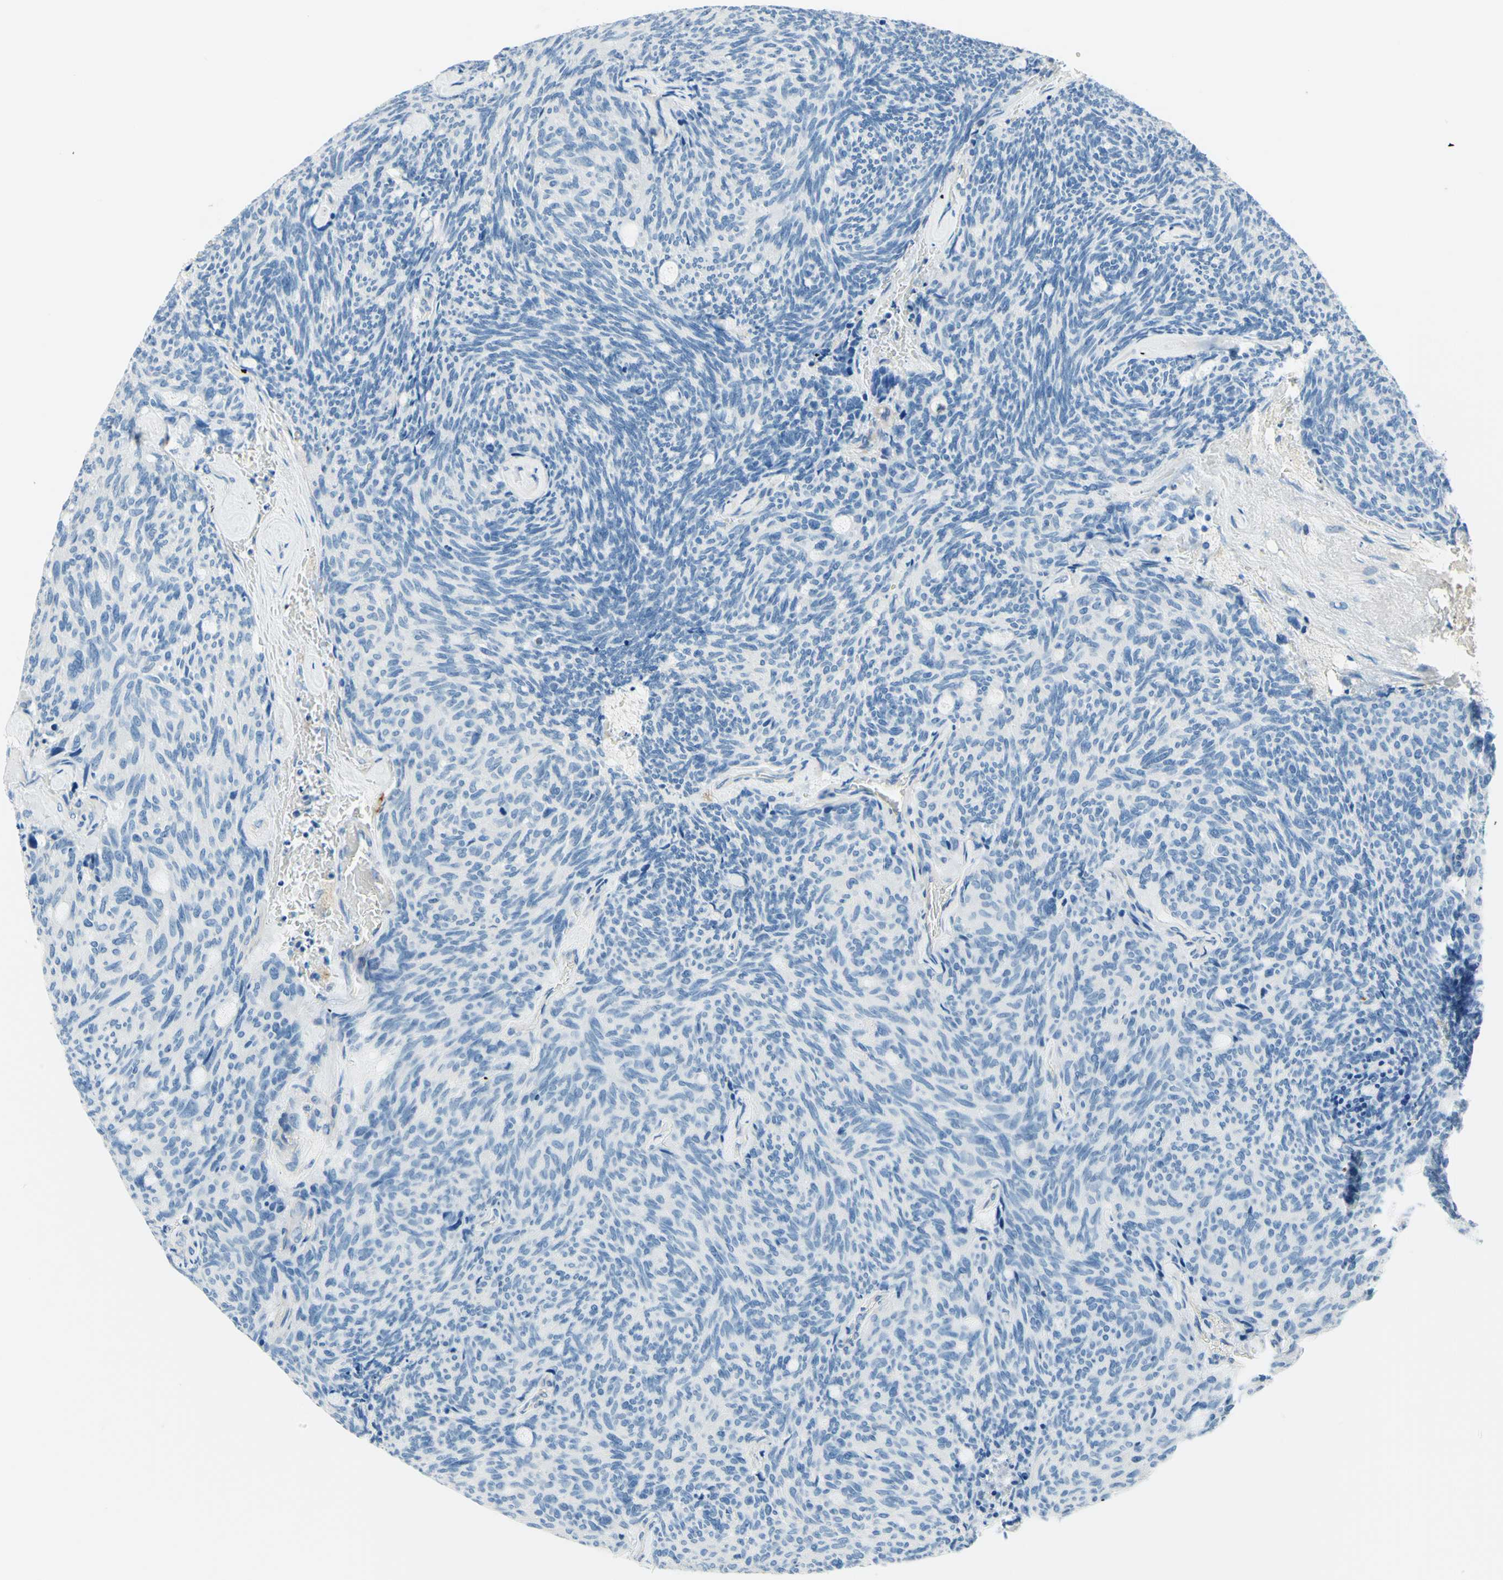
{"staining": {"intensity": "negative", "quantity": "none", "location": "none"}, "tissue": "carcinoid", "cell_type": "Tumor cells", "image_type": "cancer", "snomed": [{"axis": "morphology", "description": "Carcinoid, malignant, NOS"}, {"axis": "topography", "description": "Pancreas"}], "caption": "Tumor cells are negative for protein expression in human carcinoid. (Stains: DAB IHC with hematoxylin counter stain, Microscopy: brightfield microscopy at high magnification).", "gene": "PASD1", "patient": {"sex": "female", "age": 54}}